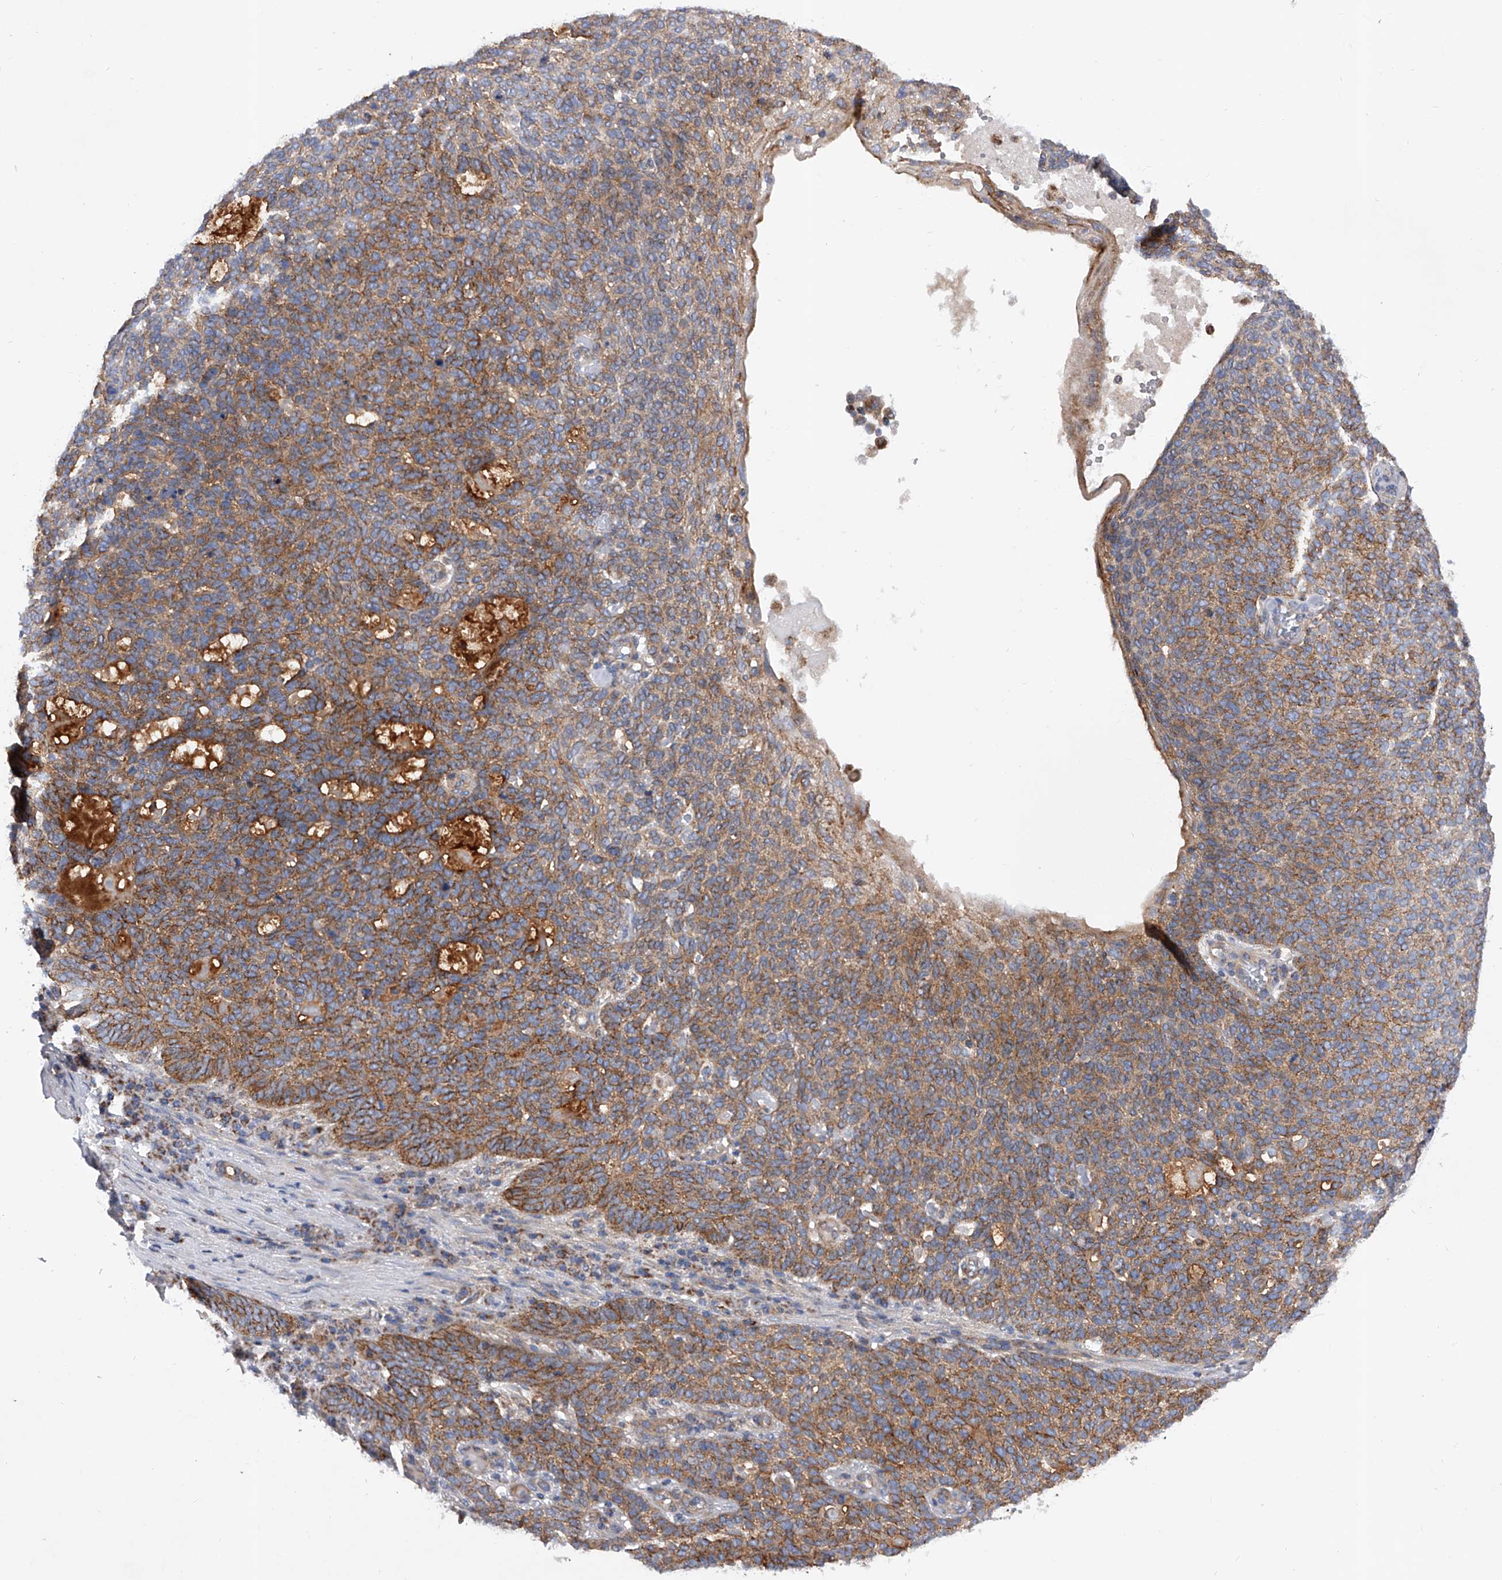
{"staining": {"intensity": "moderate", "quantity": ">75%", "location": "cytoplasmic/membranous"}, "tissue": "skin cancer", "cell_type": "Tumor cells", "image_type": "cancer", "snomed": [{"axis": "morphology", "description": "Squamous cell carcinoma, NOS"}, {"axis": "topography", "description": "Skin"}], "caption": "High-power microscopy captured an IHC image of skin squamous cell carcinoma, revealing moderate cytoplasmic/membranous staining in approximately >75% of tumor cells.", "gene": "PDSS2", "patient": {"sex": "female", "age": 90}}